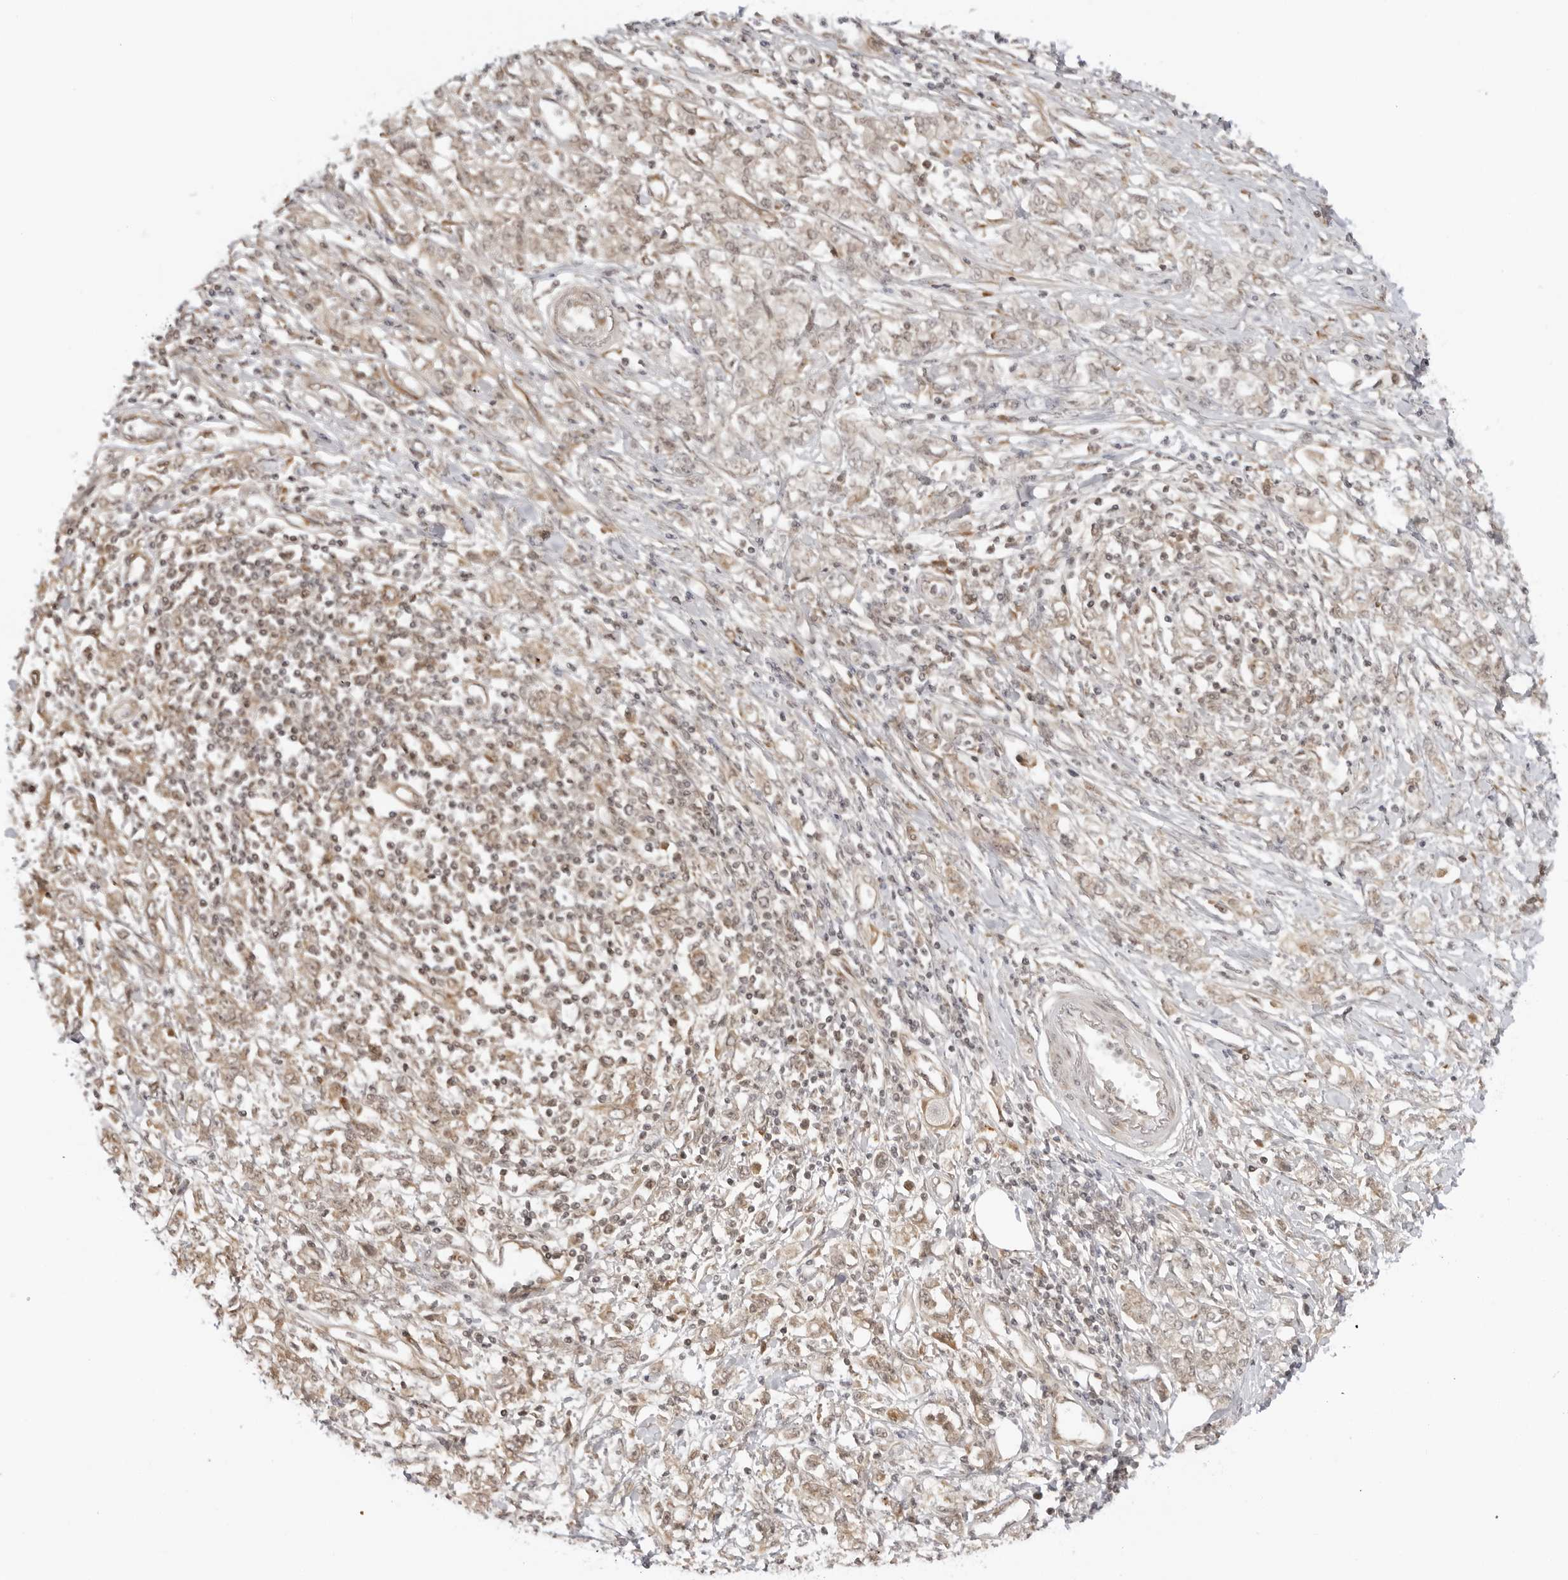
{"staining": {"intensity": "weak", "quantity": "25%-75%", "location": "cytoplasmic/membranous,nuclear"}, "tissue": "stomach cancer", "cell_type": "Tumor cells", "image_type": "cancer", "snomed": [{"axis": "morphology", "description": "Adenocarcinoma, NOS"}, {"axis": "topography", "description": "Stomach"}], "caption": "Tumor cells reveal weak cytoplasmic/membranous and nuclear positivity in approximately 25%-75% of cells in stomach cancer.", "gene": "PRRC2C", "patient": {"sex": "female", "age": 76}}